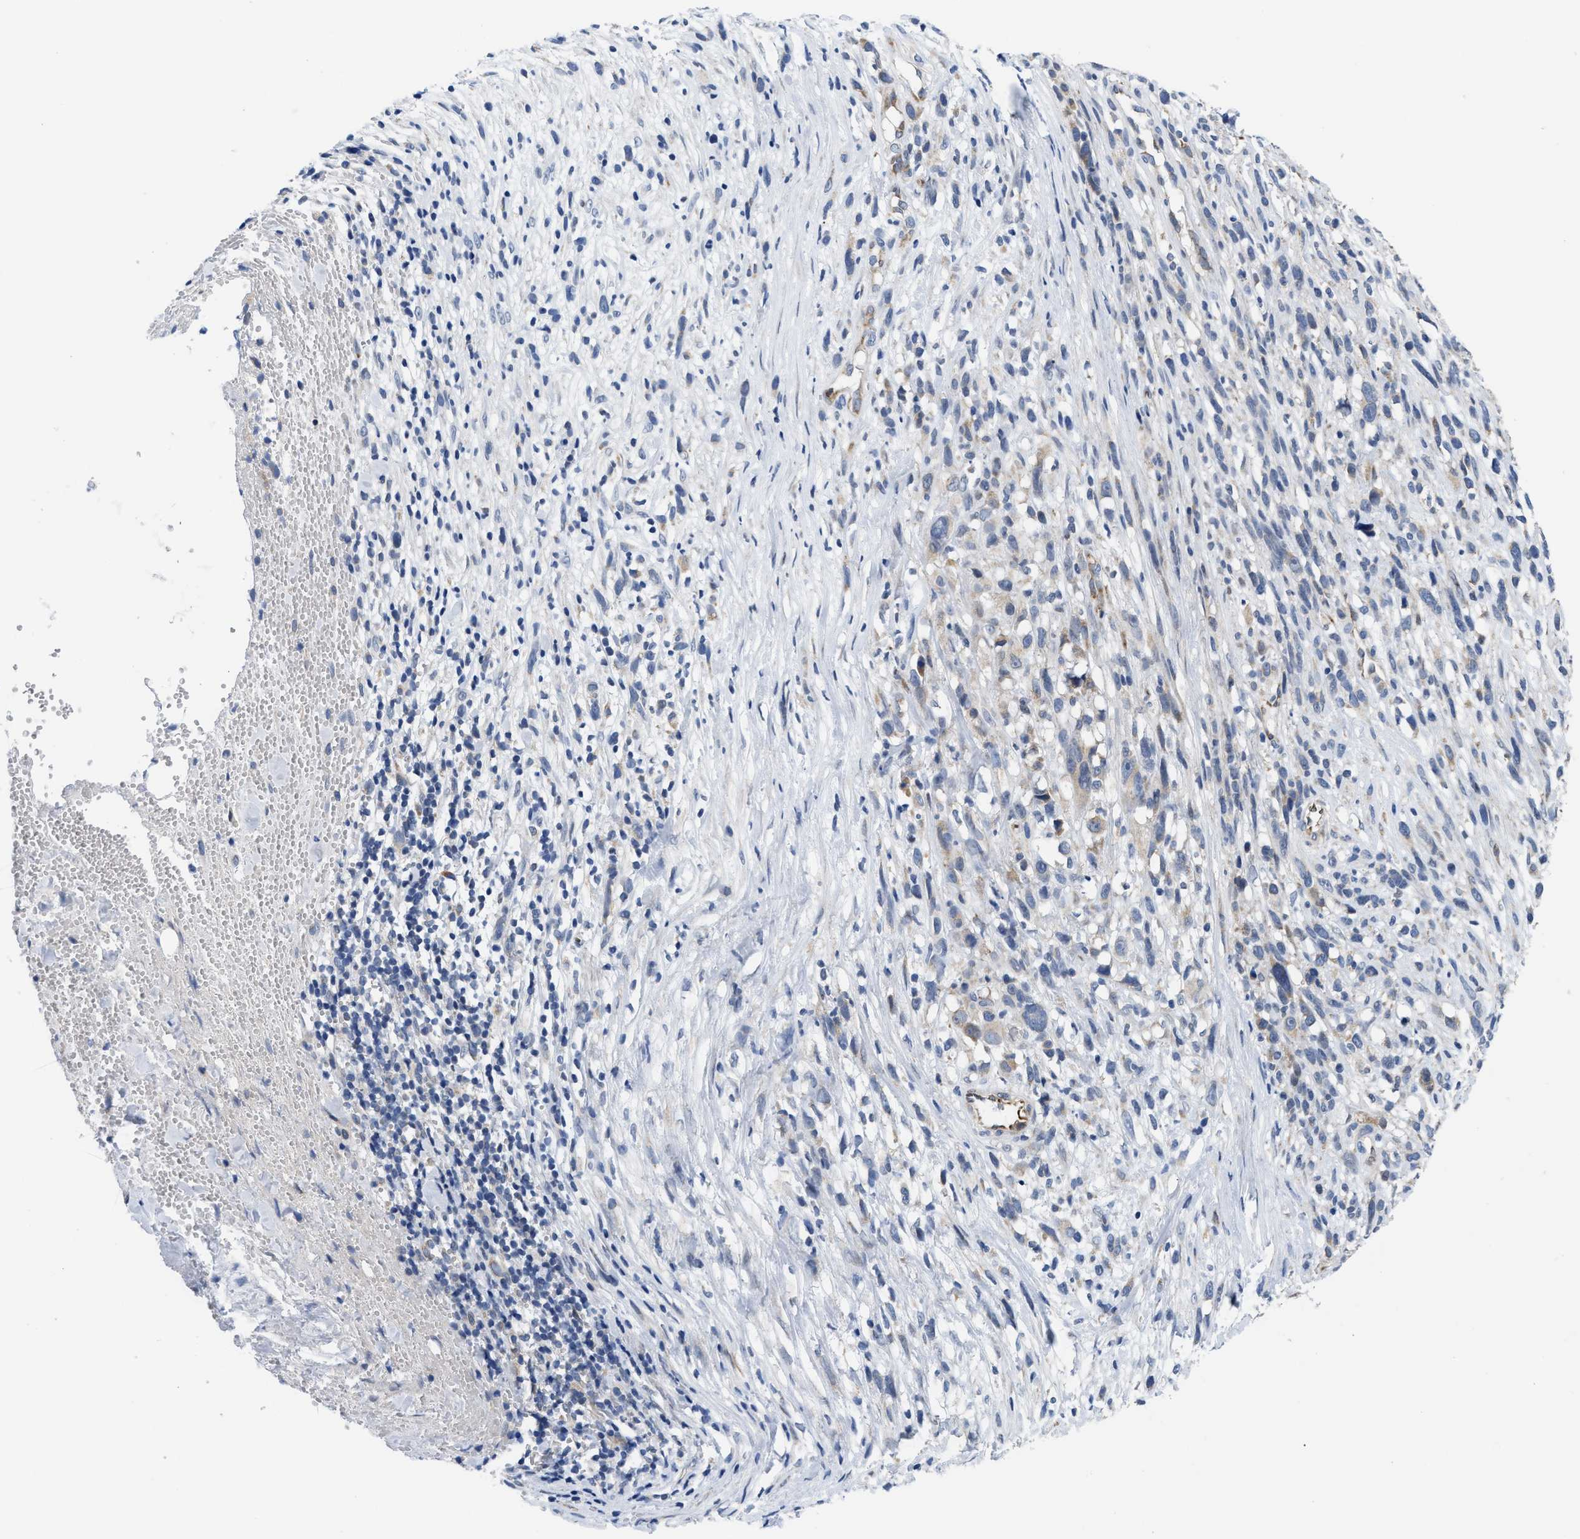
{"staining": {"intensity": "negative", "quantity": "none", "location": "none"}, "tissue": "melanoma", "cell_type": "Tumor cells", "image_type": "cancer", "snomed": [{"axis": "morphology", "description": "Malignant melanoma, NOS"}, {"axis": "topography", "description": "Skin"}], "caption": "Immunohistochemistry photomicrograph of neoplastic tissue: malignant melanoma stained with DAB (3,3'-diaminobenzidine) shows no significant protein staining in tumor cells.", "gene": "EOGT", "patient": {"sex": "female", "age": 55}}